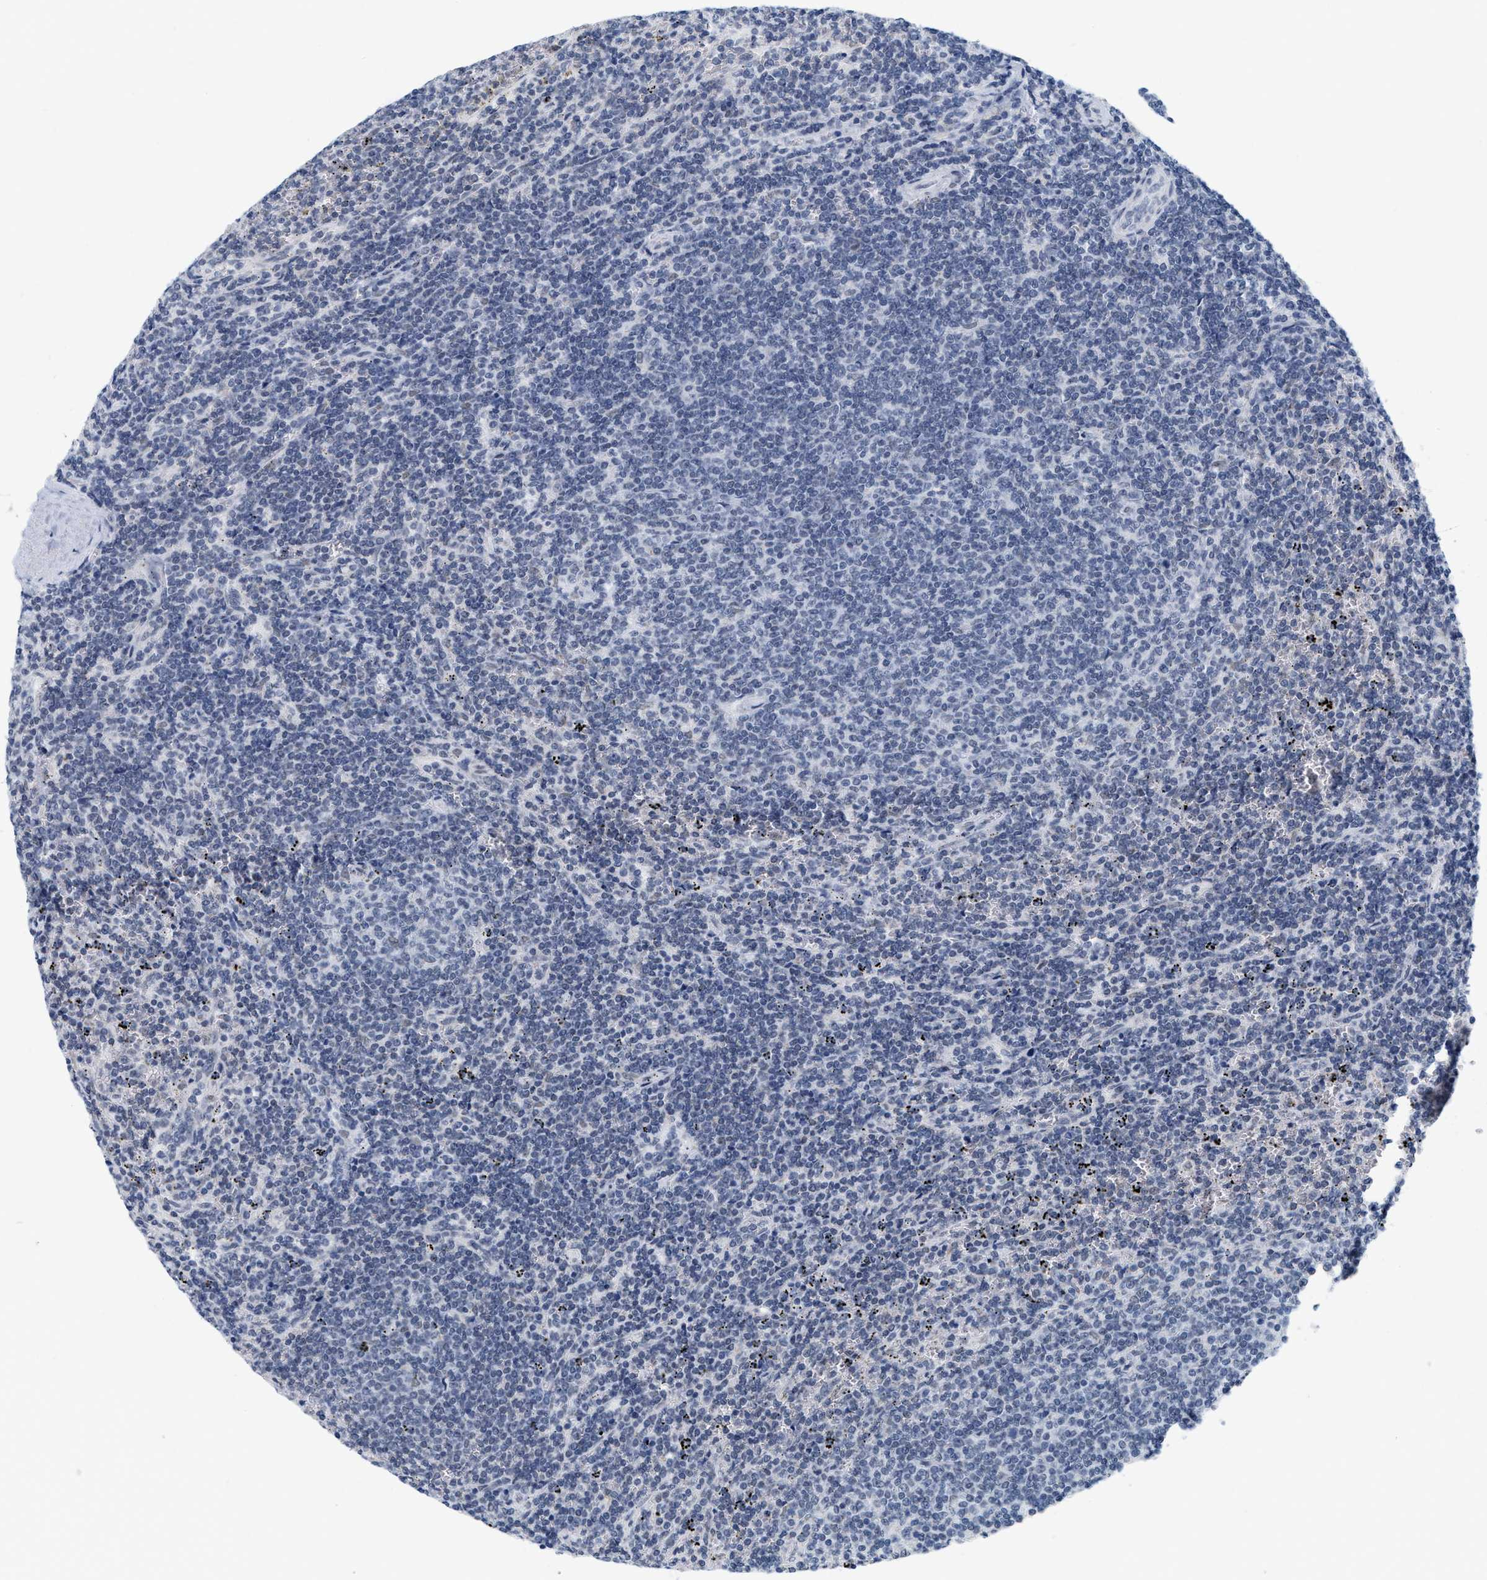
{"staining": {"intensity": "negative", "quantity": "none", "location": "none"}, "tissue": "lymphoma", "cell_type": "Tumor cells", "image_type": "cancer", "snomed": [{"axis": "morphology", "description": "Malignant lymphoma, non-Hodgkin's type, Low grade"}, {"axis": "topography", "description": "Spleen"}], "caption": "Lymphoma was stained to show a protein in brown. There is no significant positivity in tumor cells.", "gene": "XIRP1", "patient": {"sex": "female", "age": 50}}